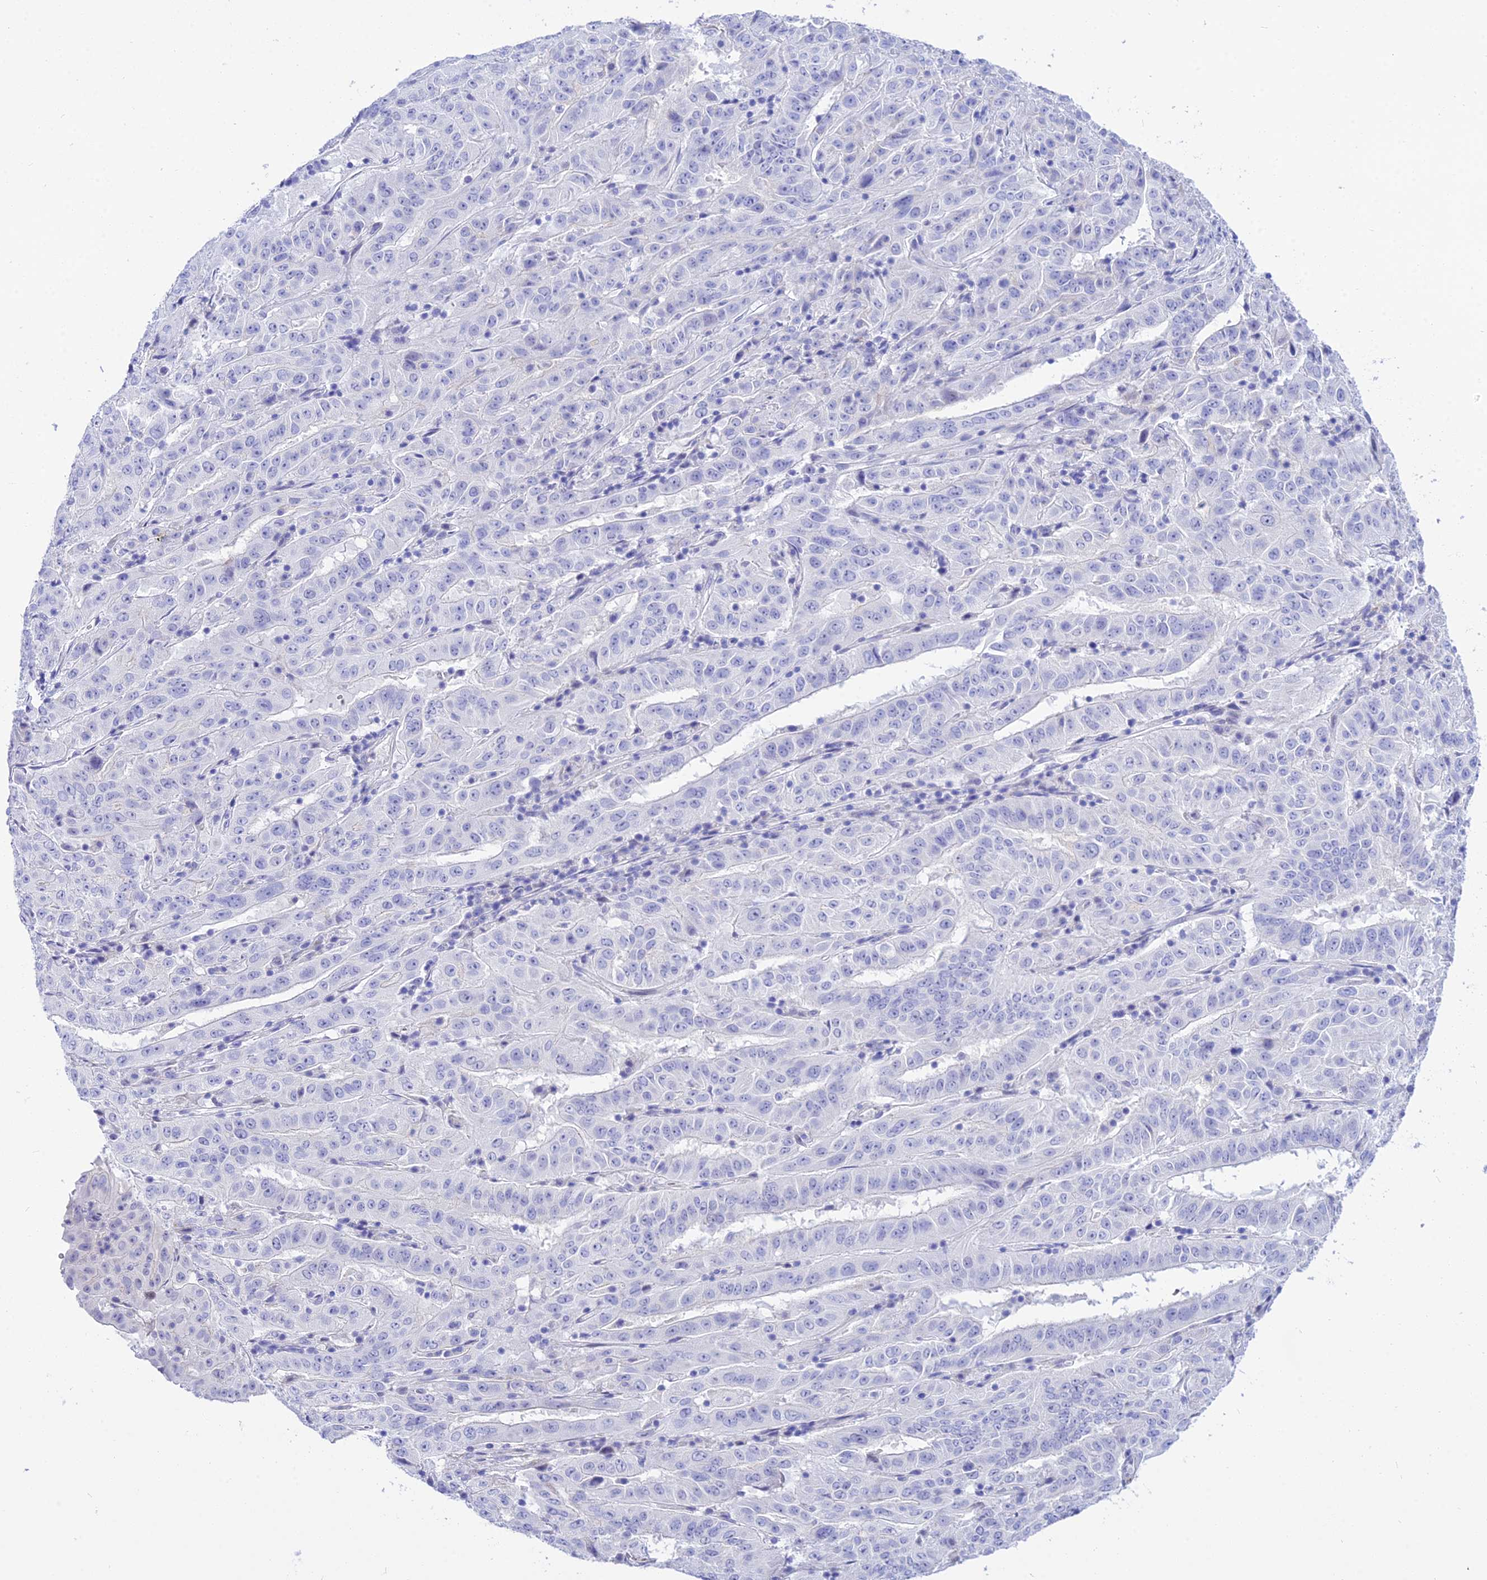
{"staining": {"intensity": "negative", "quantity": "none", "location": "none"}, "tissue": "pancreatic cancer", "cell_type": "Tumor cells", "image_type": "cancer", "snomed": [{"axis": "morphology", "description": "Adenocarcinoma, NOS"}, {"axis": "topography", "description": "Pancreas"}], "caption": "DAB immunohistochemical staining of human adenocarcinoma (pancreatic) displays no significant staining in tumor cells.", "gene": "DEFB107A", "patient": {"sex": "male", "age": 63}}